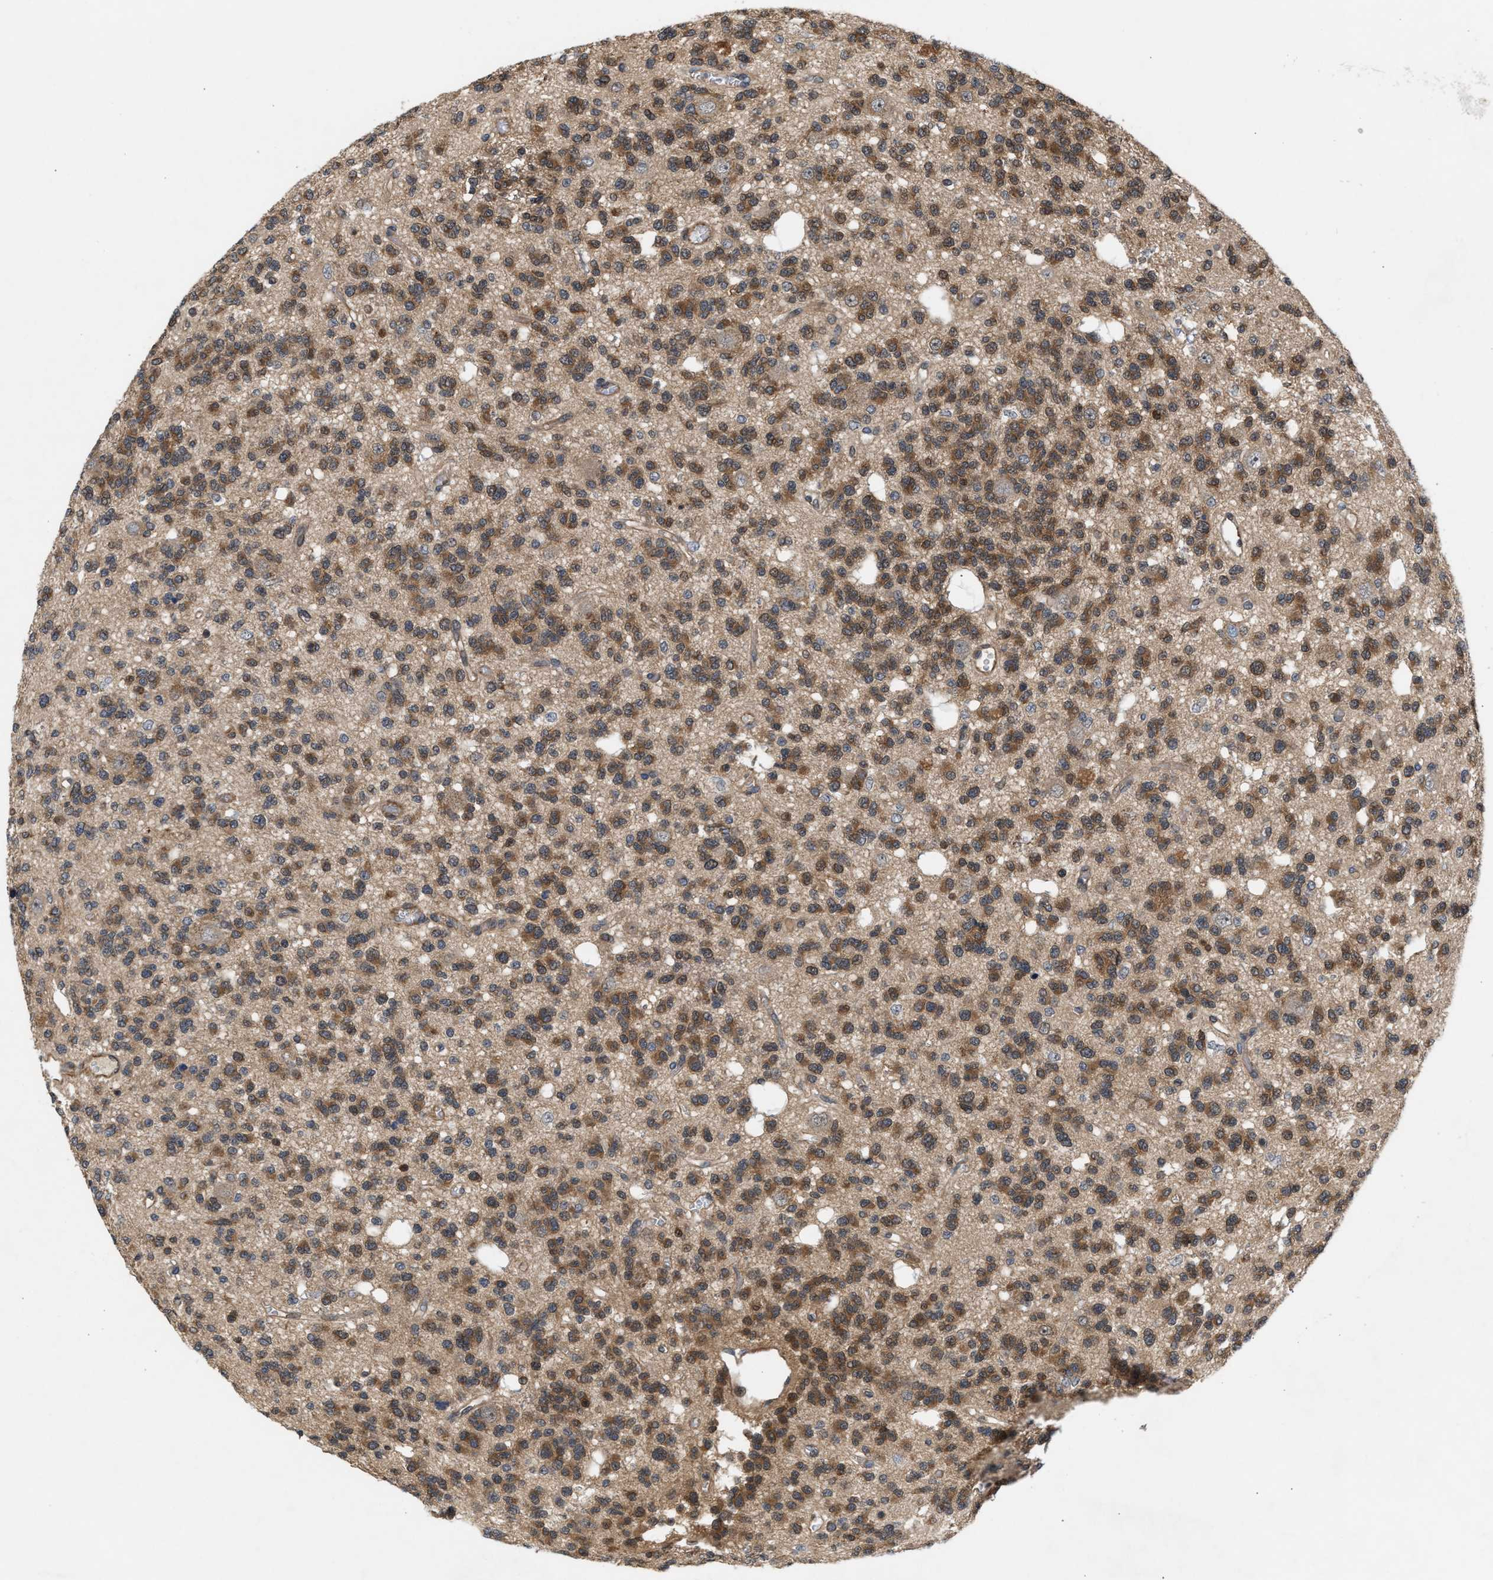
{"staining": {"intensity": "moderate", "quantity": ">75%", "location": "cytoplasmic/membranous"}, "tissue": "glioma", "cell_type": "Tumor cells", "image_type": "cancer", "snomed": [{"axis": "morphology", "description": "Glioma, malignant, Low grade"}, {"axis": "topography", "description": "Brain"}], "caption": "Immunohistochemistry (IHC) of glioma displays medium levels of moderate cytoplasmic/membranous expression in about >75% of tumor cells.", "gene": "GLOD4", "patient": {"sex": "male", "age": 38}}